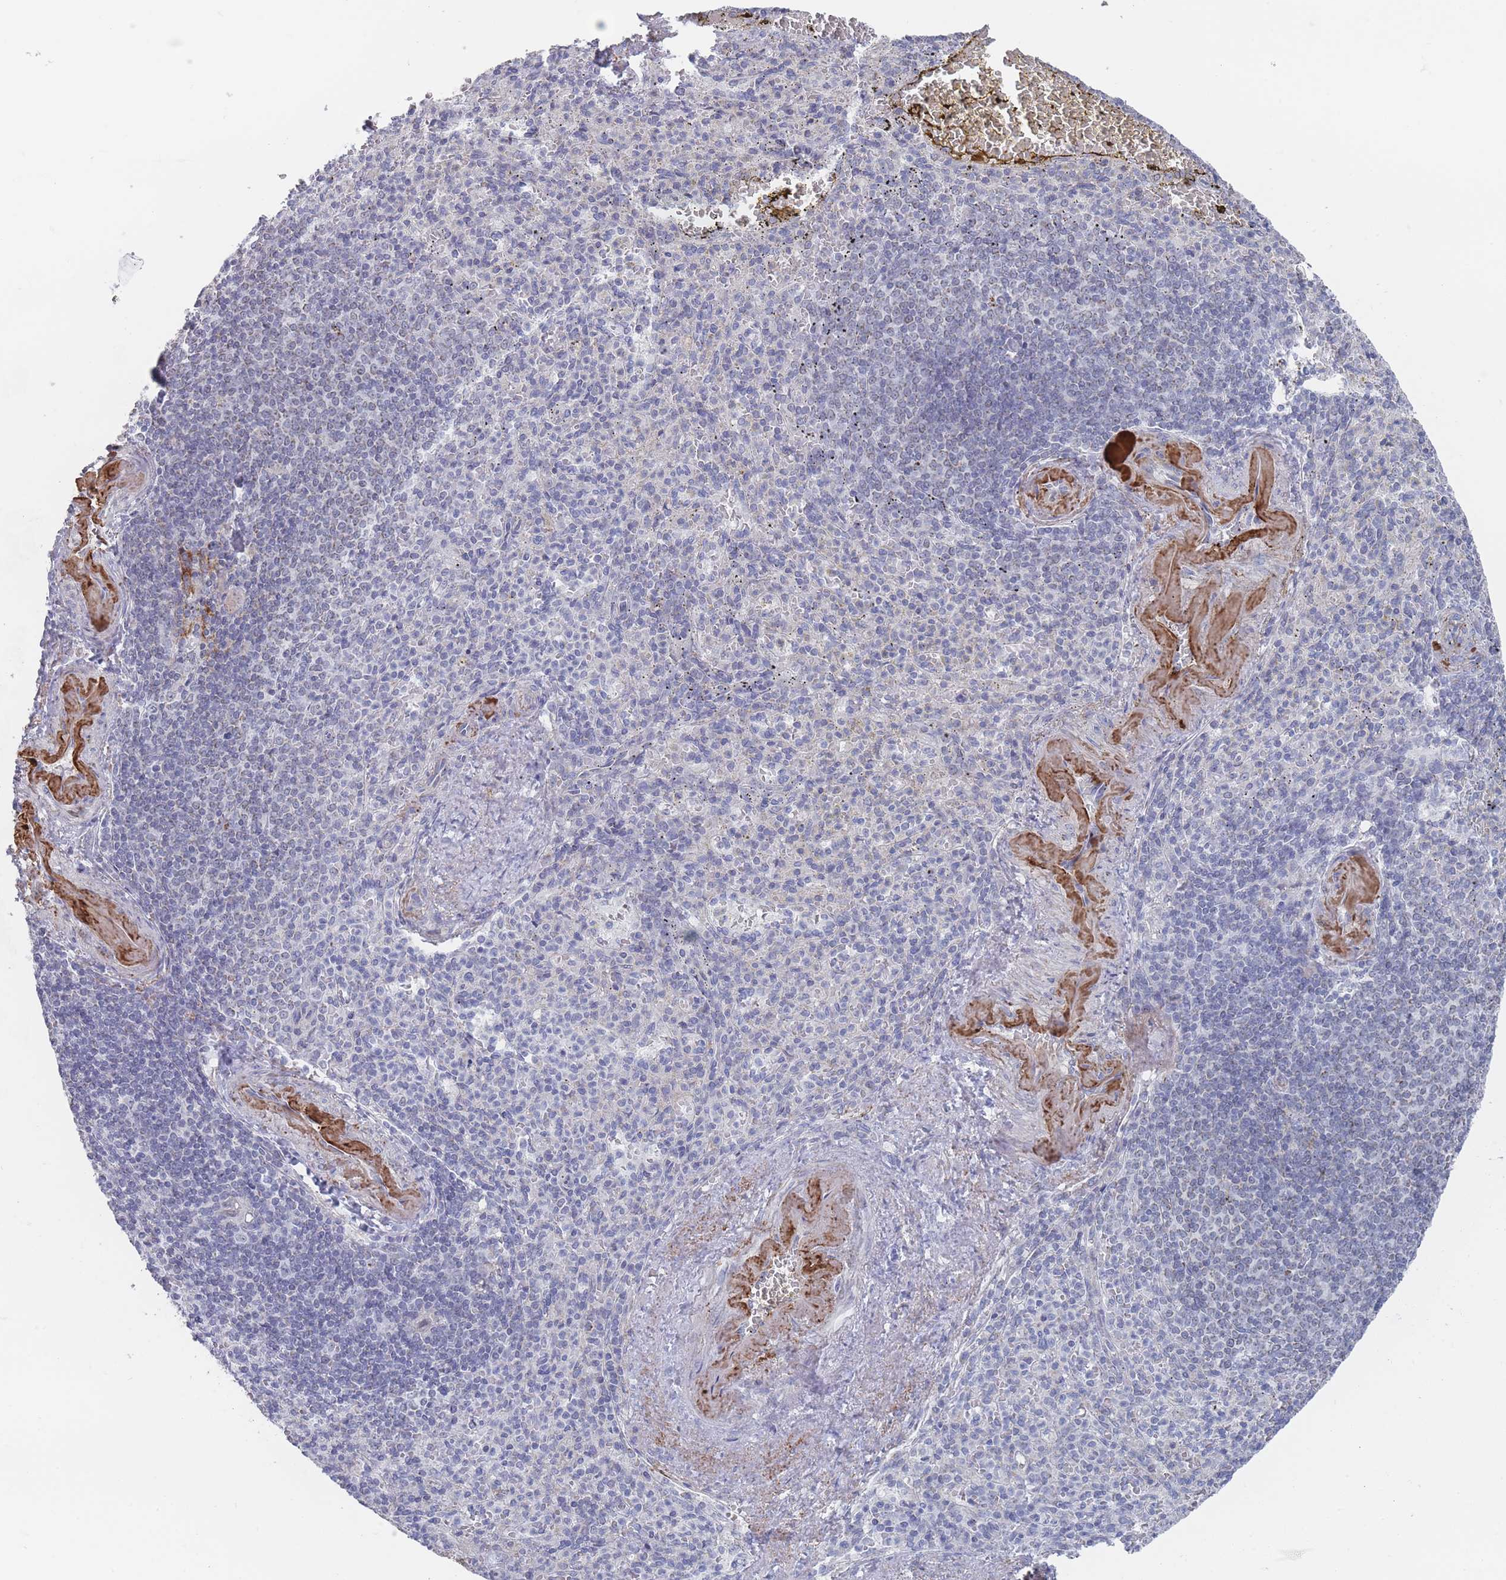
{"staining": {"intensity": "negative", "quantity": "none", "location": "none"}, "tissue": "spleen", "cell_type": "Cells in red pulp", "image_type": "normal", "snomed": [{"axis": "morphology", "description": "Normal tissue, NOS"}, {"axis": "topography", "description": "Spleen"}], "caption": "A histopathology image of spleen stained for a protein reveals no brown staining in cells in red pulp.", "gene": "TRARG1", "patient": {"sex": "female", "age": 74}}